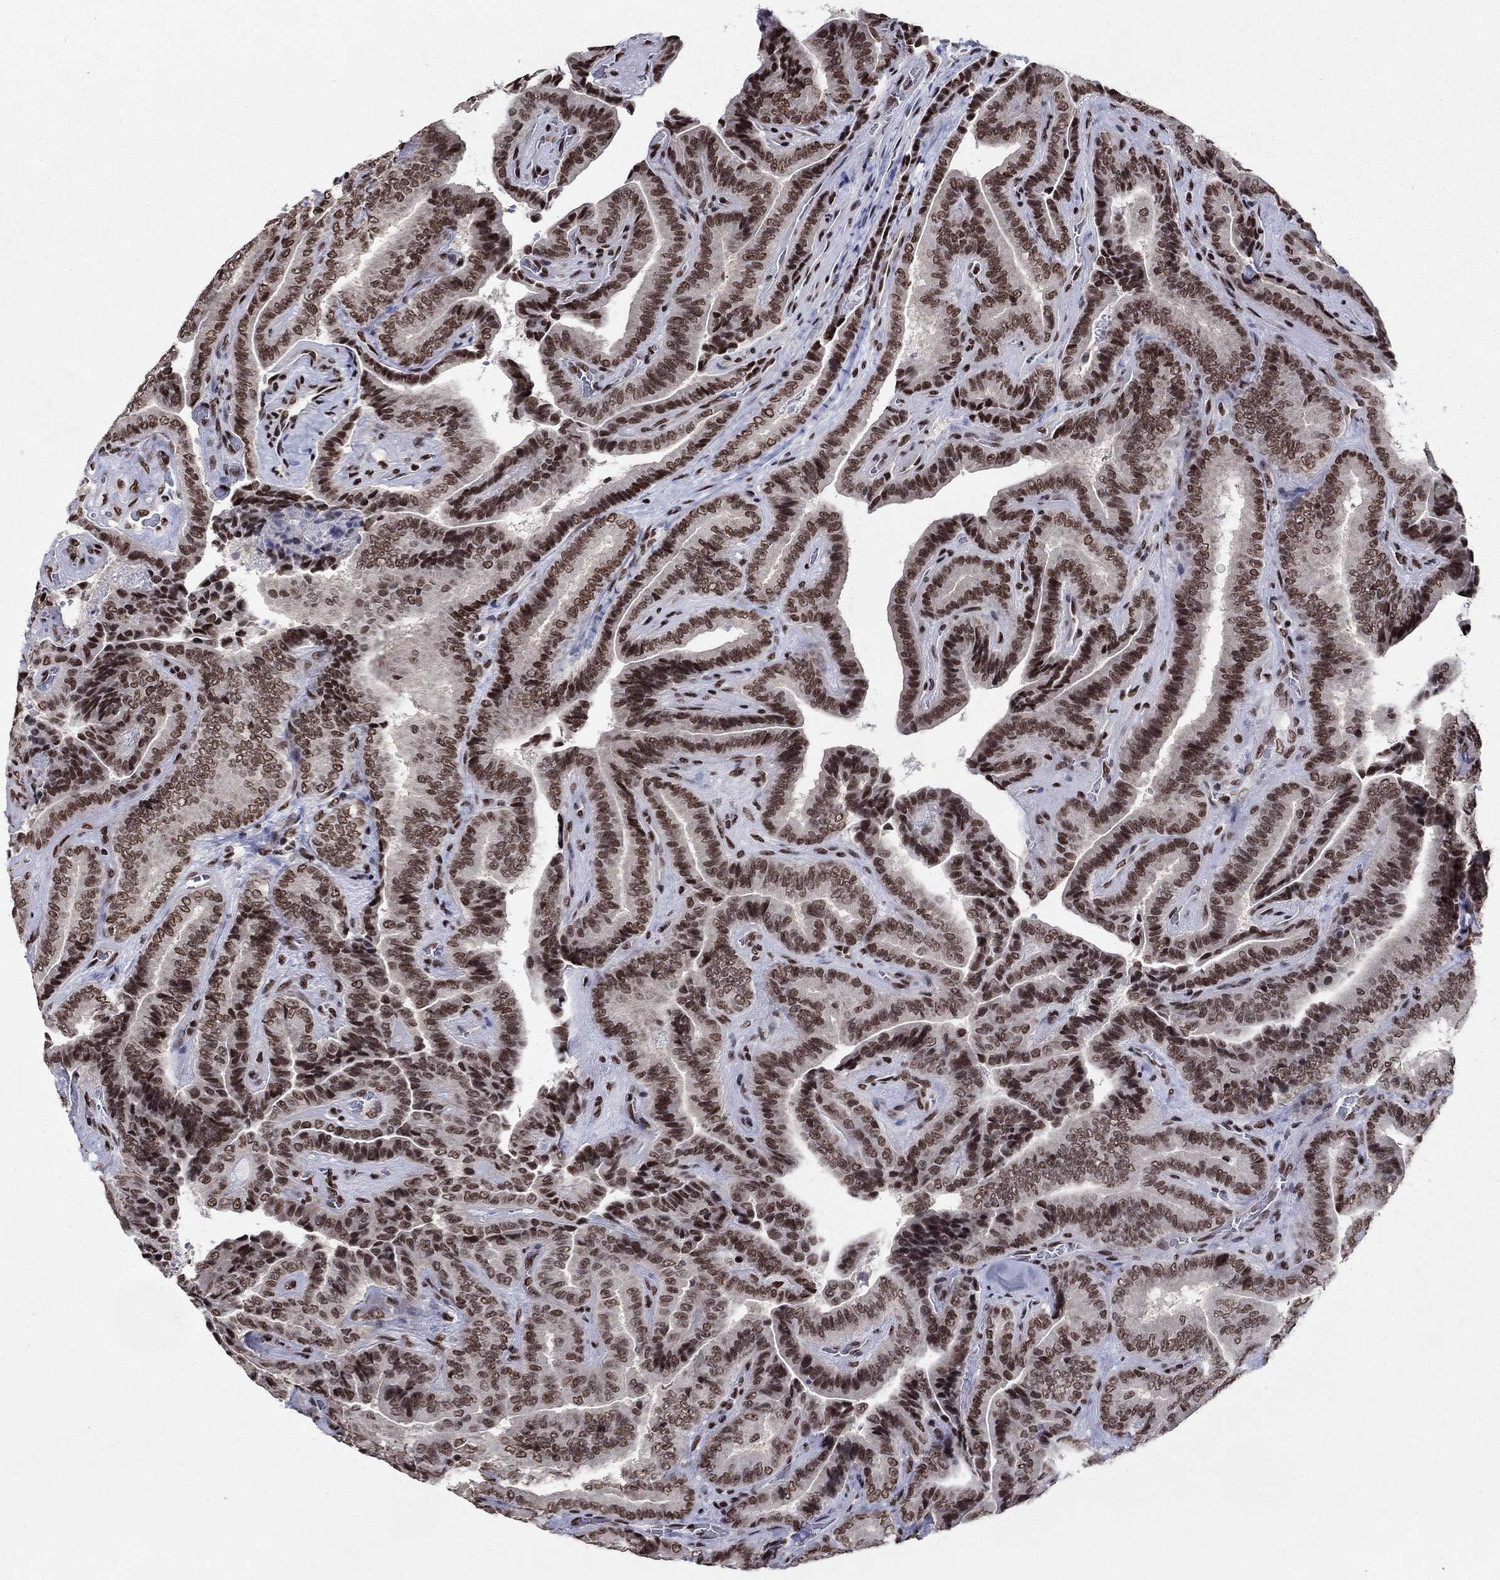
{"staining": {"intensity": "moderate", "quantity": ">75%", "location": "nuclear"}, "tissue": "thyroid cancer", "cell_type": "Tumor cells", "image_type": "cancer", "snomed": [{"axis": "morphology", "description": "Papillary adenocarcinoma, NOS"}, {"axis": "topography", "description": "Thyroid gland"}], "caption": "Protein staining reveals moderate nuclear expression in about >75% of tumor cells in papillary adenocarcinoma (thyroid). The staining was performed using DAB, with brown indicating positive protein expression. Nuclei are stained blue with hematoxylin.", "gene": "FBXO16", "patient": {"sex": "male", "age": 61}}